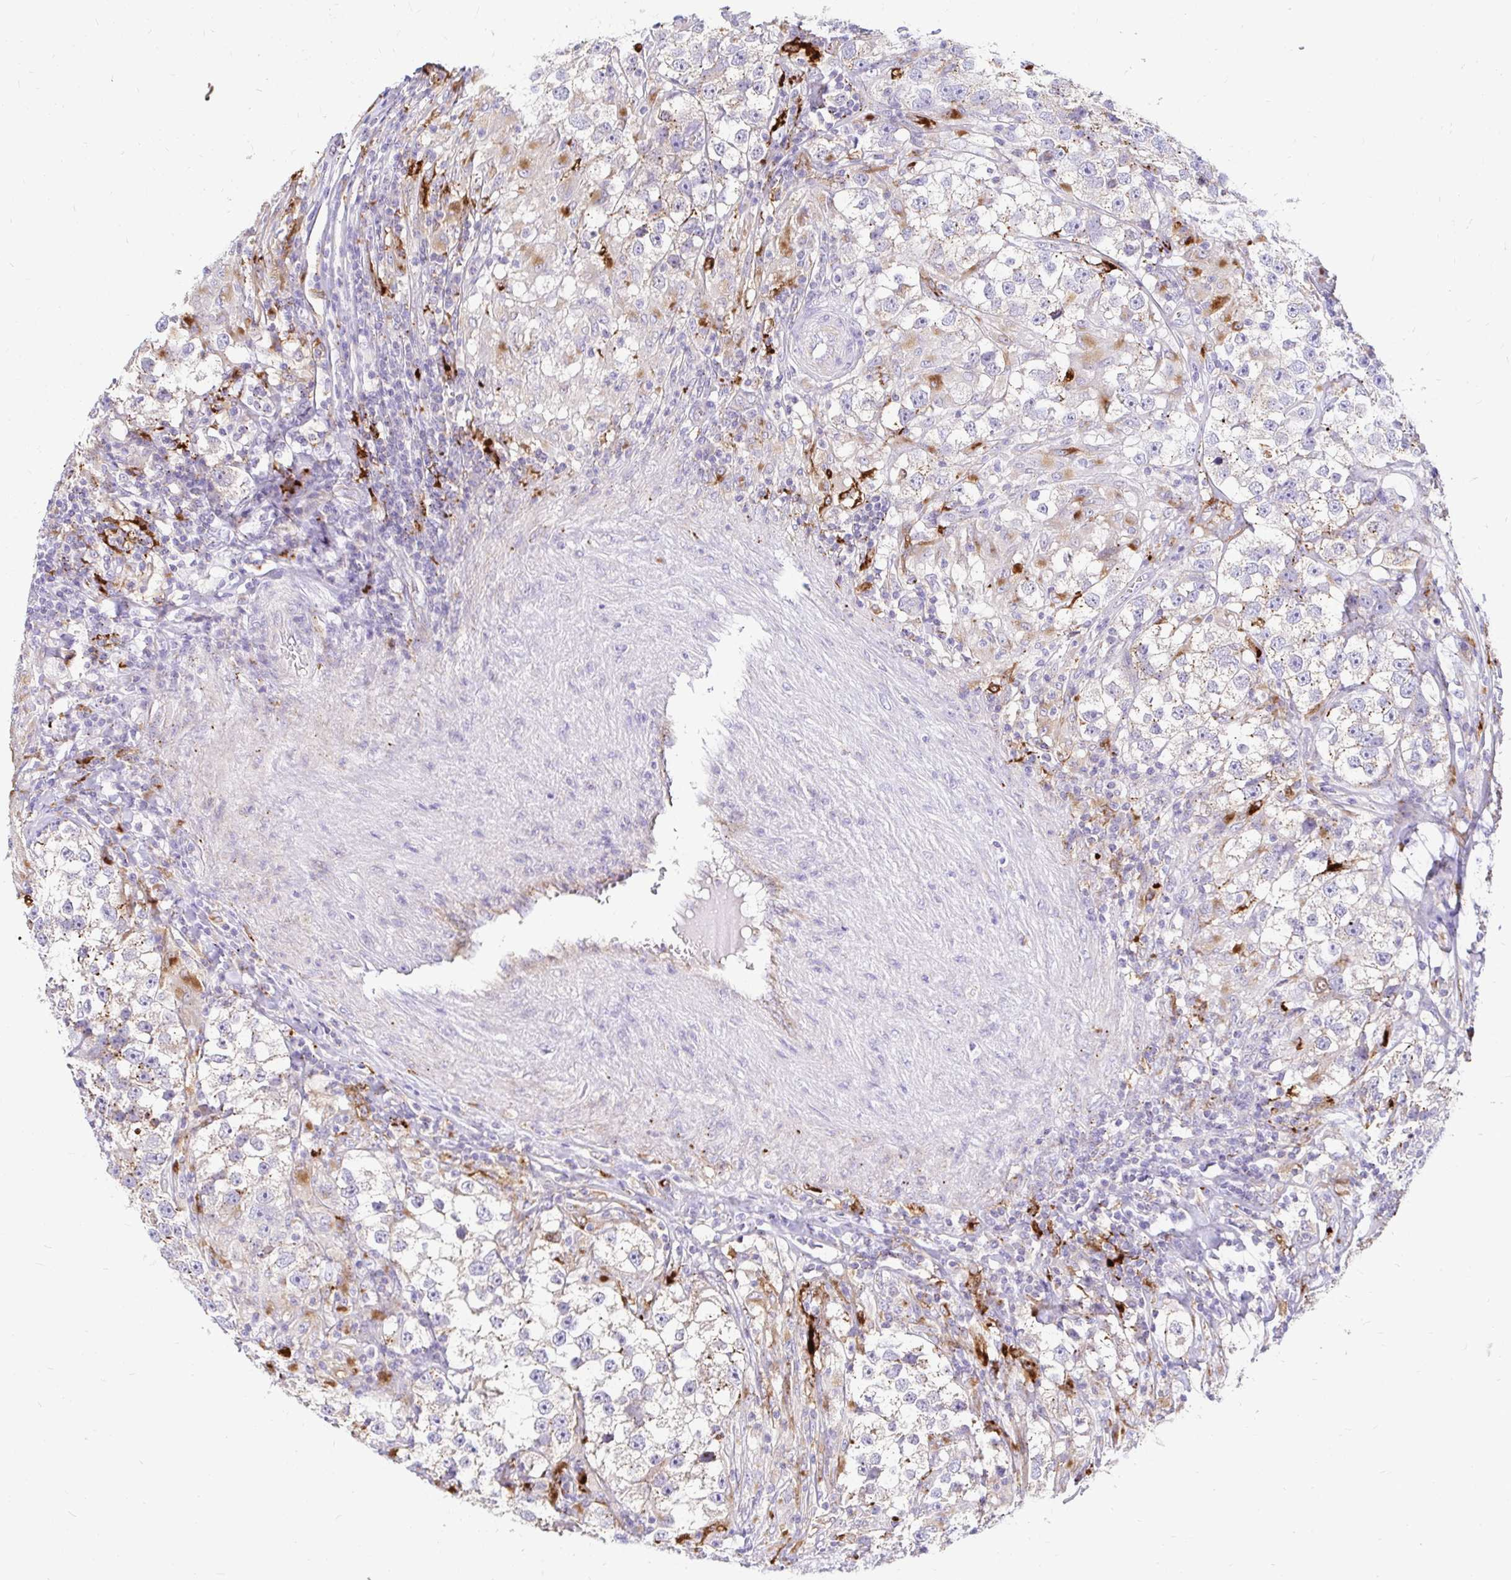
{"staining": {"intensity": "moderate", "quantity": "<25%", "location": "cytoplasmic/membranous"}, "tissue": "testis cancer", "cell_type": "Tumor cells", "image_type": "cancer", "snomed": [{"axis": "morphology", "description": "Seminoma, NOS"}, {"axis": "topography", "description": "Testis"}], "caption": "IHC staining of testis cancer (seminoma), which exhibits low levels of moderate cytoplasmic/membranous staining in about <25% of tumor cells indicating moderate cytoplasmic/membranous protein staining. The staining was performed using DAB (brown) for protein detection and nuclei were counterstained in hematoxylin (blue).", "gene": "FUCA1", "patient": {"sex": "male", "age": 46}}